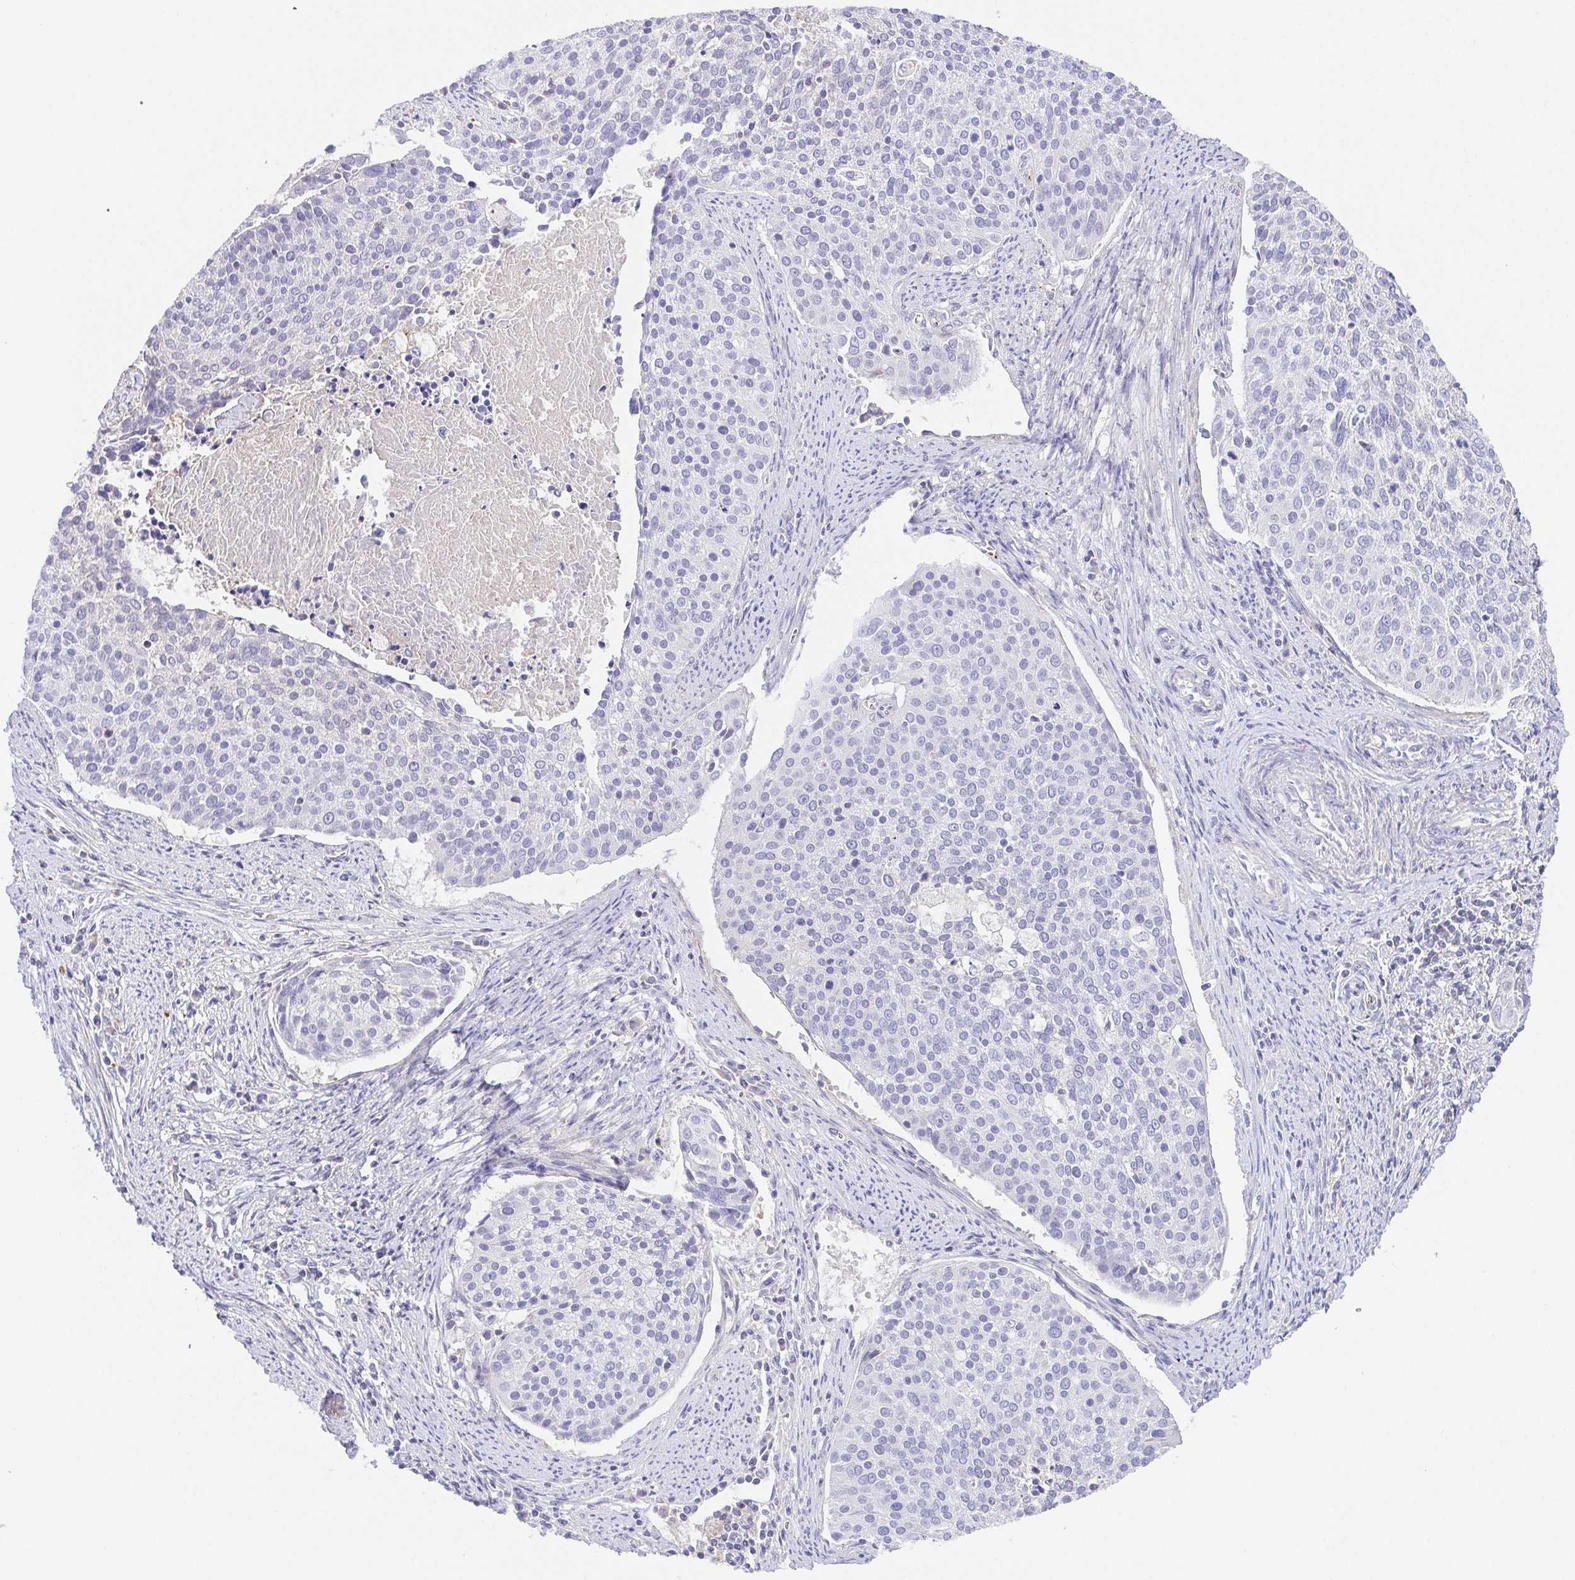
{"staining": {"intensity": "negative", "quantity": "none", "location": "none"}, "tissue": "cervical cancer", "cell_type": "Tumor cells", "image_type": "cancer", "snomed": [{"axis": "morphology", "description": "Squamous cell carcinoma, NOS"}, {"axis": "topography", "description": "Cervix"}], "caption": "Tumor cells are negative for brown protein staining in squamous cell carcinoma (cervical).", "gene": "PRR14L", "patient": {"sex": "female", "age": 39}}